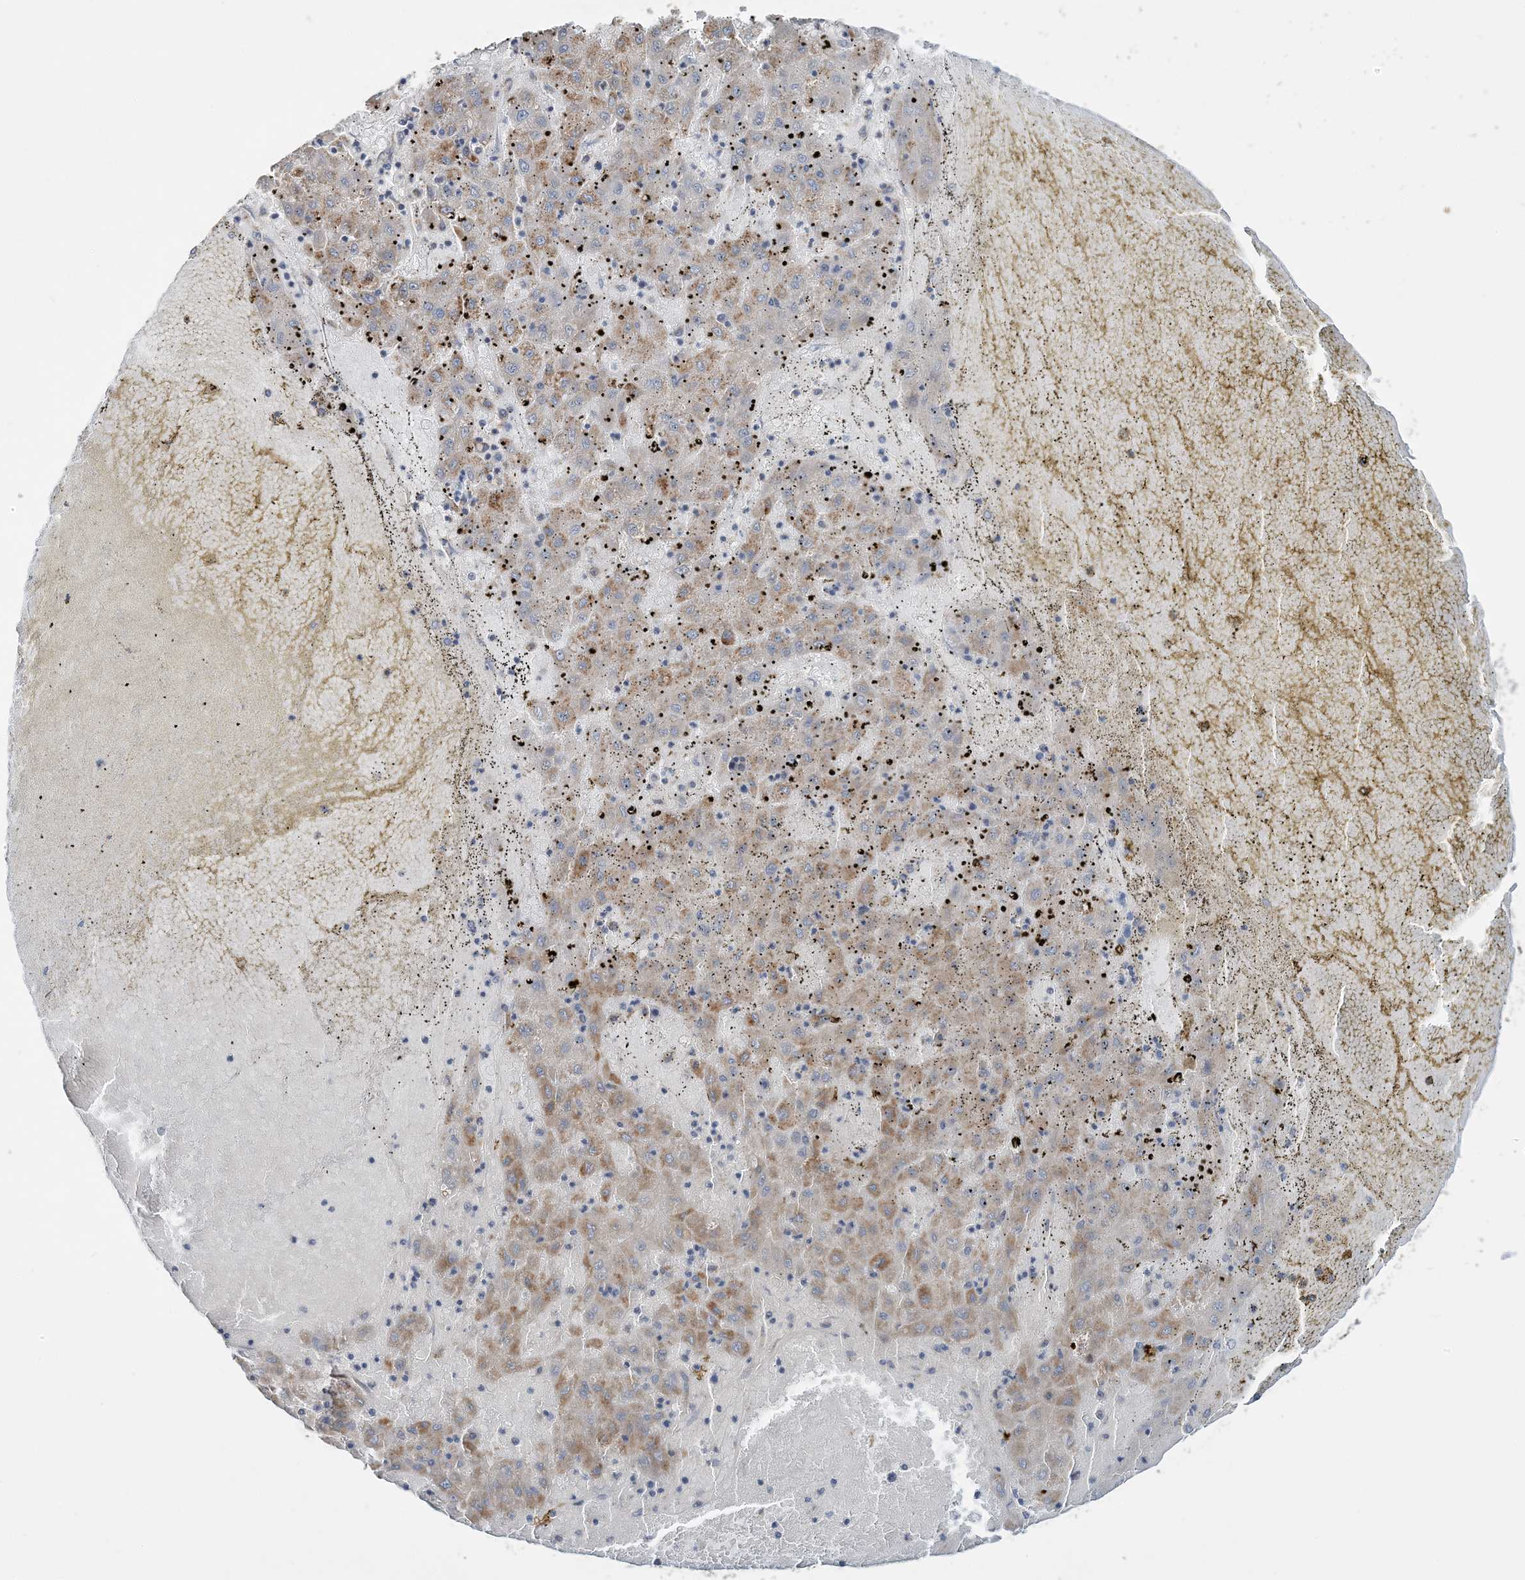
{"staining": {"intensity": "moderate", "quantity": ">75%", "location": "cytoplasmic/membranous"}, "tissue": "liver cancer", "cell_type": "Tumor cells", "image_type": "cancer", "snomed": [{"axis": "morphology", "description": "Carcinoma, Hepatocellular, NOS"}, {"axis": "topography", "description": "Liver"}], "caption": "Moderate cytoplasmic/membranous staining for a protein is present in about >75% of tumor cells of liver cancer using immunohistochemistry.", "gene": "TMLHE", "patient": {"sex": "male", "age": 72}}